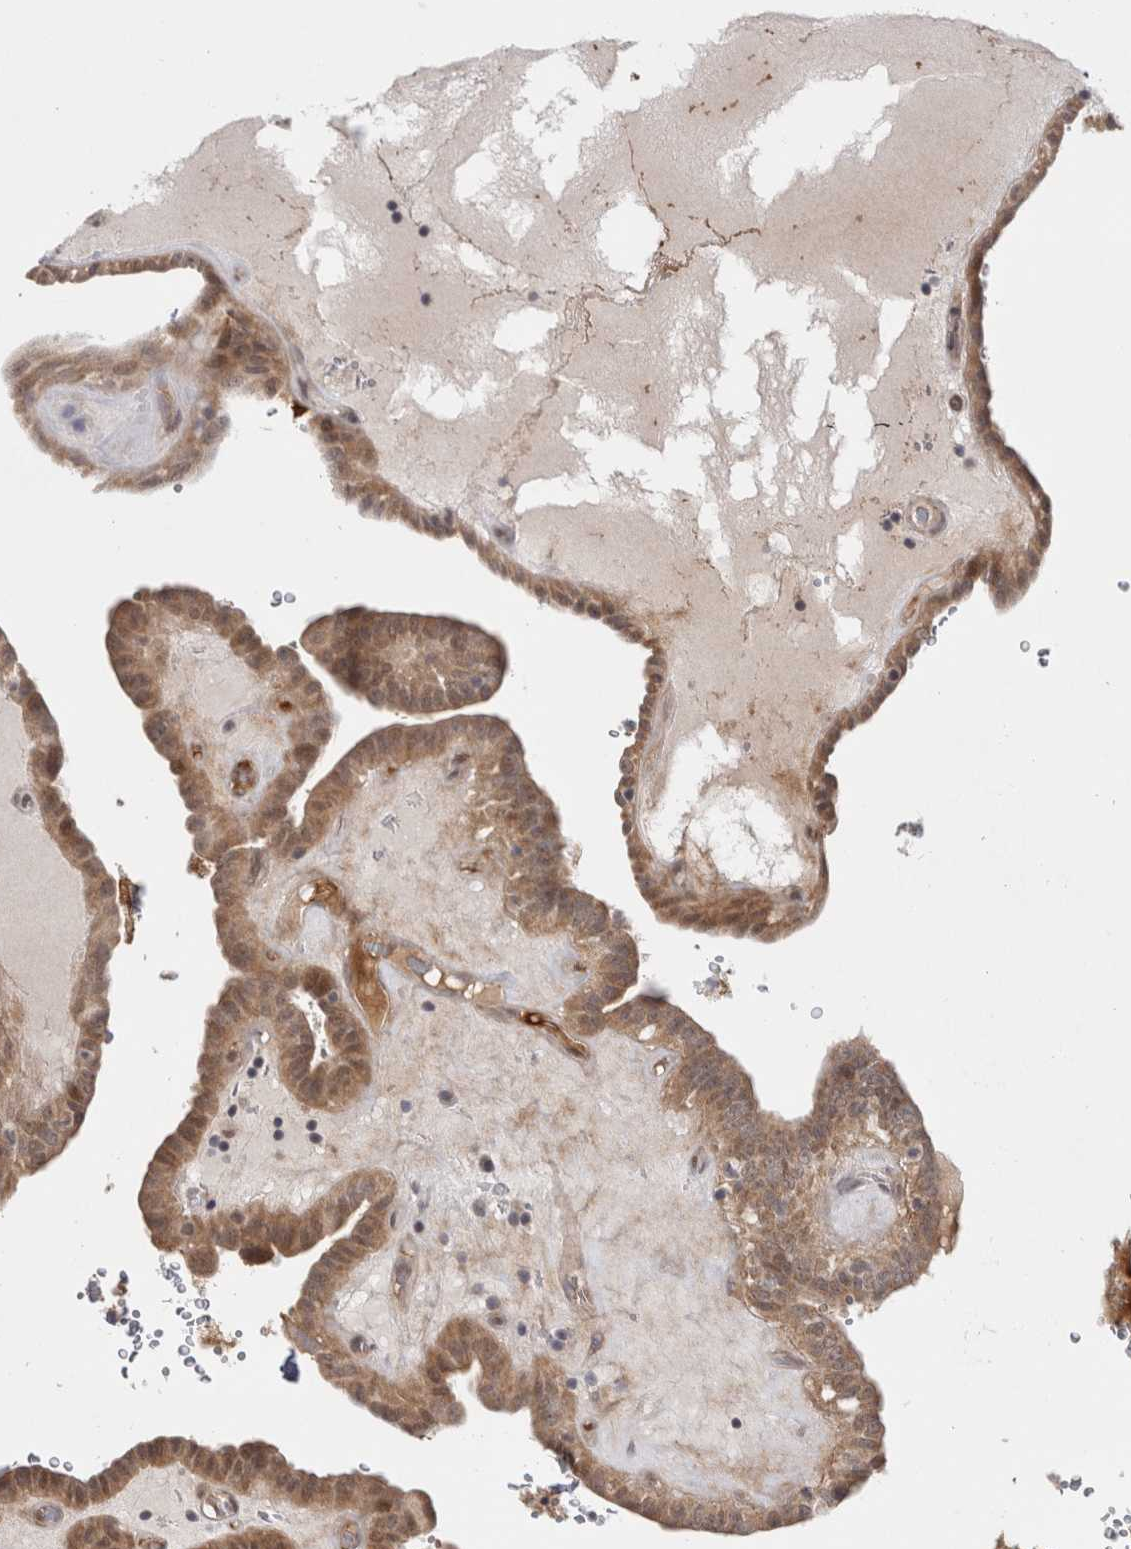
{"staining": {"intensity": "moderate", "quantity": ">75%", "location": "cytoplasmic/membranous,nuclear"}, "tissue": "thyroid cancer", "cell_type": "Tumor cells", "image_type": "cancer", "snomed": [{"axis": "morphology", "description": "Papillary adenocarcinoma, NOS"}, {"axis": "topography", "description": "Thyroid gland"}], "caption": "This photomicrograph exhibits immunohistochemistry (IHC) staining of thyroid cancer, with medium moderate cytoplasmic/membranous and nuclear staining in about >75% of tumor cells.", "gene": "ZNF318", "patient": {"sex": "male", "age": 77}}